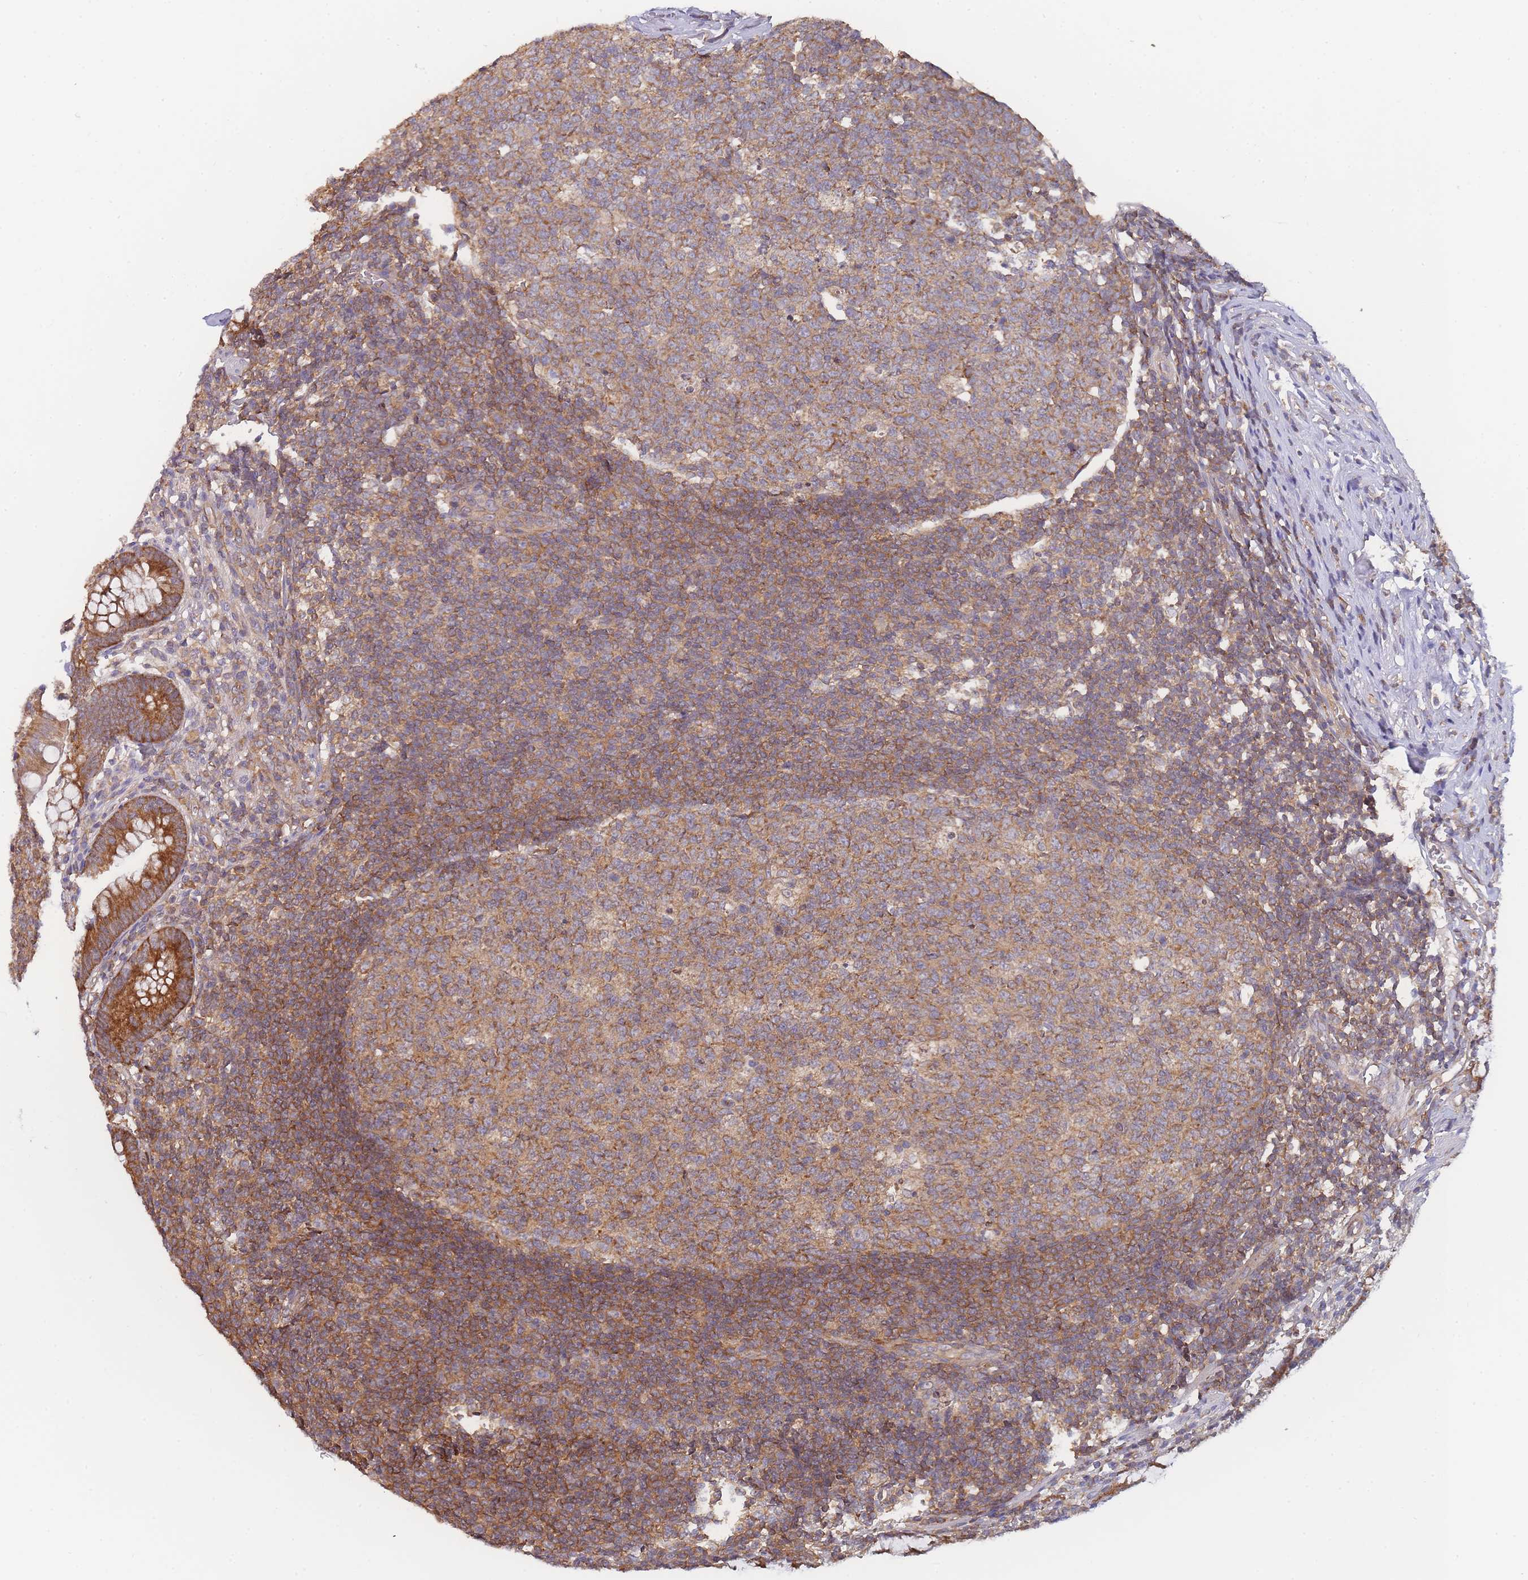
{"staining": {"intensity": "strong", "quantity": ">75%", "location": "cytoplasmic/membranous"}, "tissue": "appendix", "cell_type": "Glandular cells", "image_type": "normal", "snomed": [{"axis": "morphology", "description": "Normal tissue, NOS"}, {"axis": "topography", "description": "Appendix"}], "caption": "A high-resolution micrograph shows immunohistochemistry staining of unremarkable appendix, which displays strong cytoplasmic/membranous staining in approximately >75% of glandular cells.", "gene": "MRPS18B", "patient": {"sex": "male", "age": 56}}